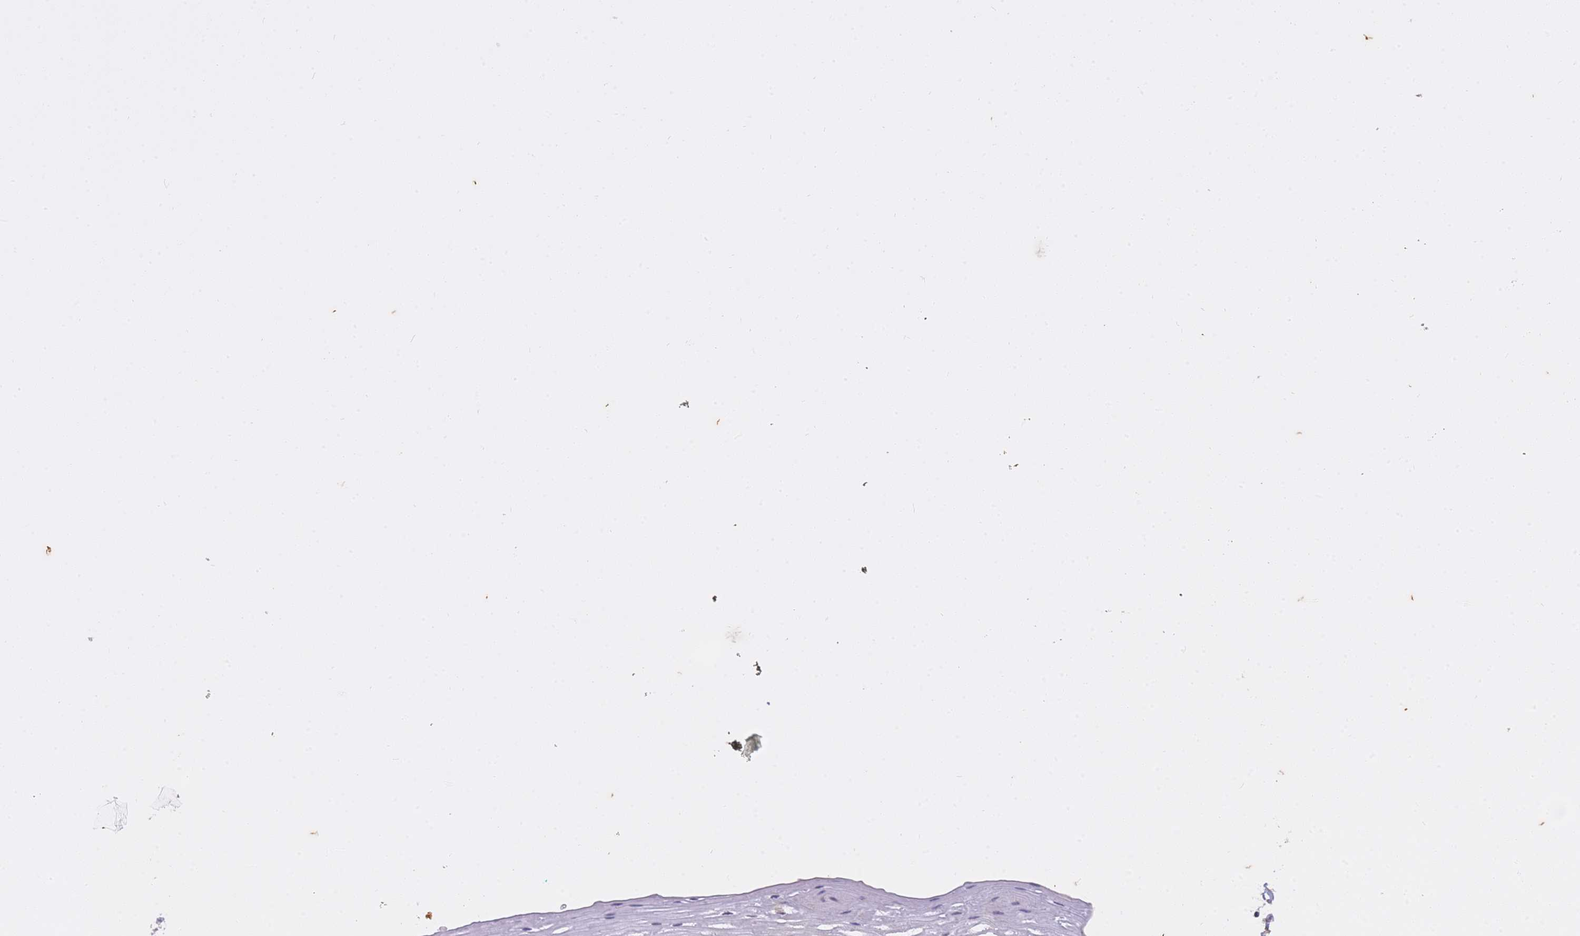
{"staining": {"intensity": "moderate", "quantity": ">75%", "location": "nuclear"}, "tissue": "esophagus", "cell_type": "Squamous epithelial cells", "image_type": "normal", "snomed": [{"axis": "morphology", "description": "Normal tissue, NOS"}, {"axis": "topography", "description": "Esophagus"}], "caption": "Immunohistochemistry (IHC) of normal human esophagus reveals medium levels of moderate nuclear staining in approximately >75% of squamous epithelial cells.", "gene": "ST8SIA4", "patient": {"sex": "male", "age": 69}}